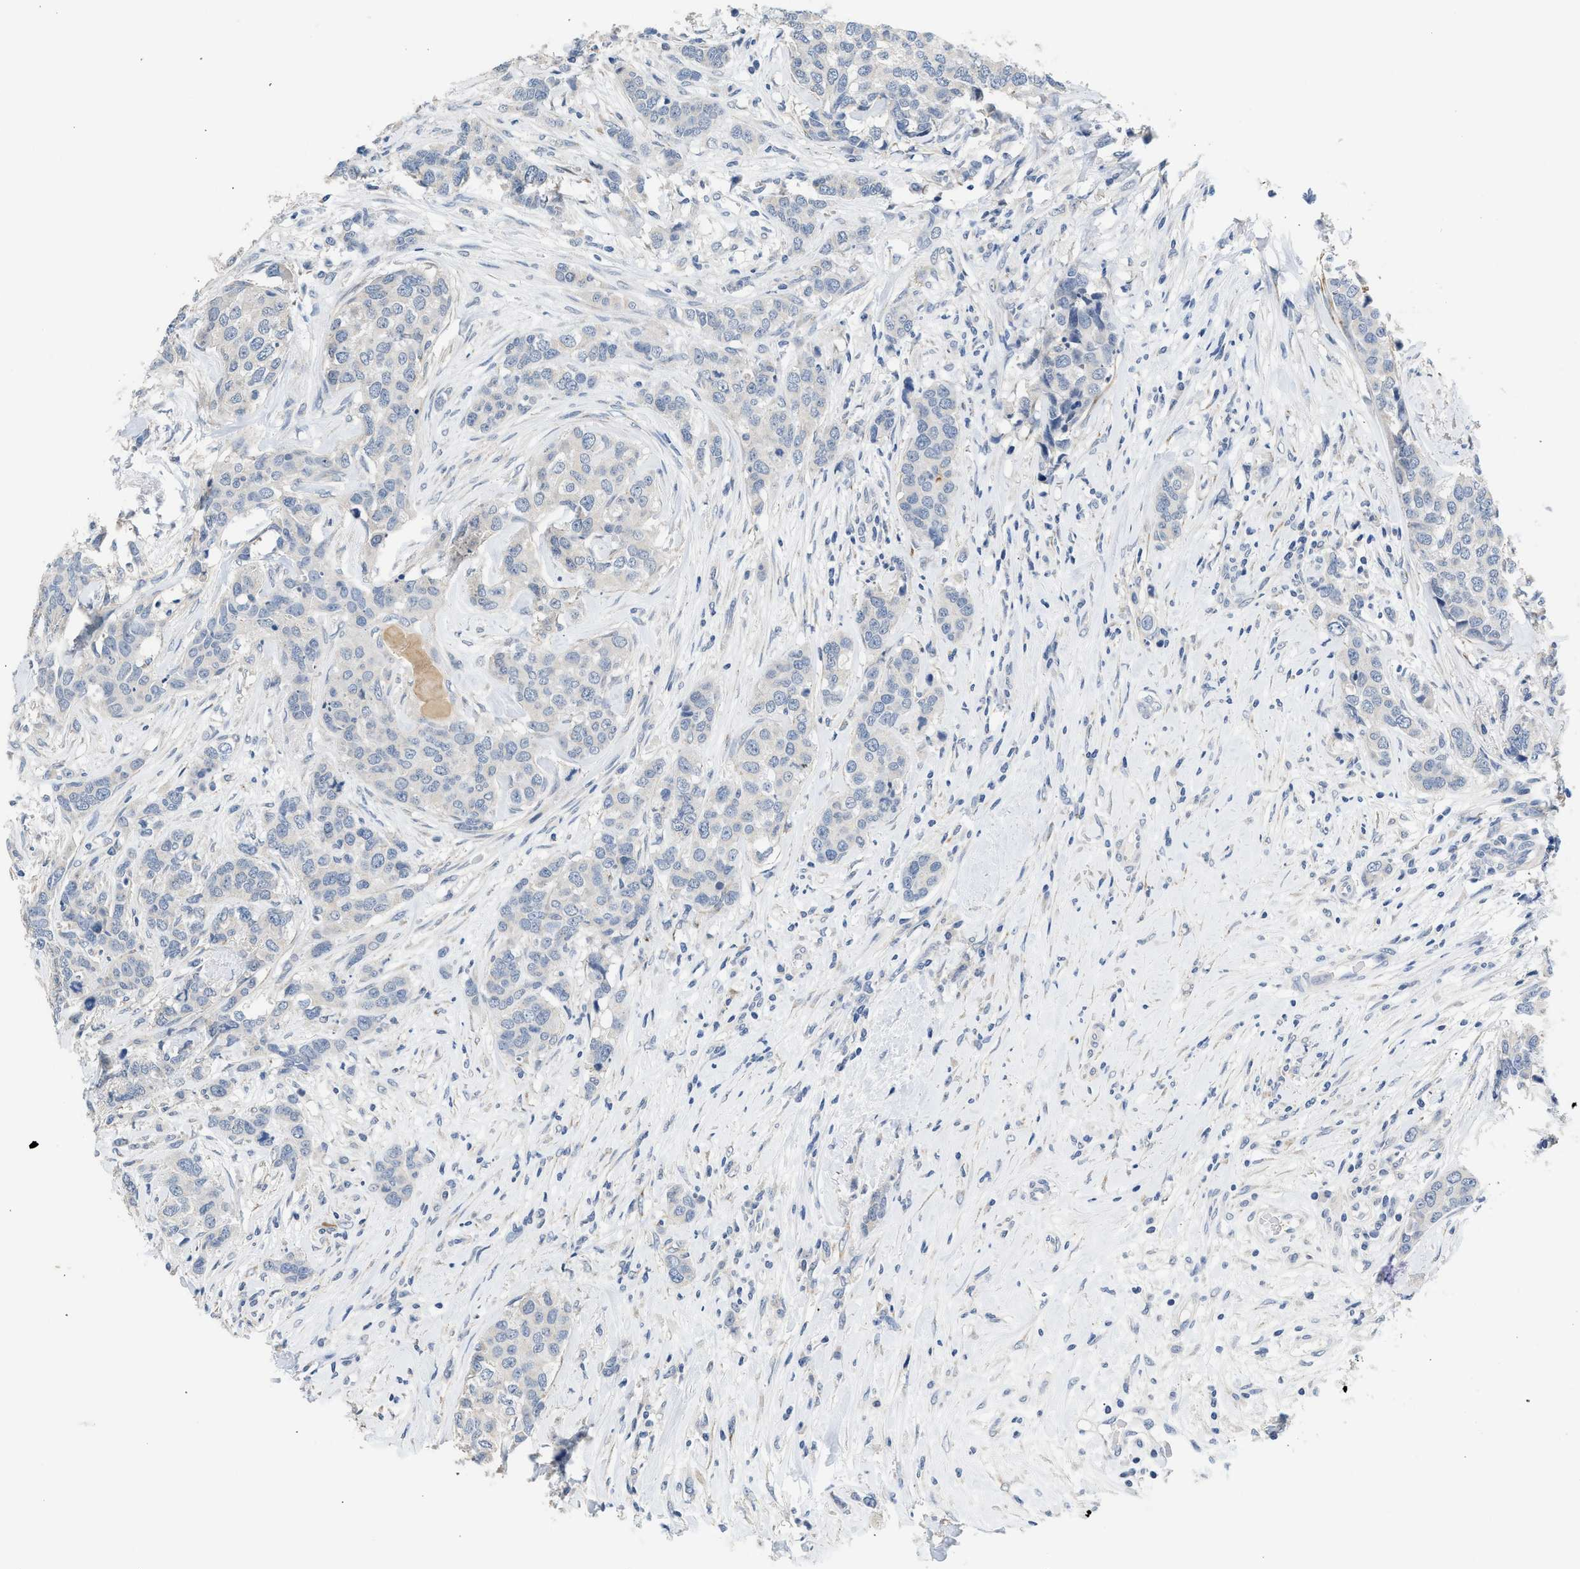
{"staining": {"intensity": "negative", "quantity": "none", "location": "none"}, "tissue": "breast cancer", "cell_type": "Tumor cells", "image_type": "cancer", "snomed": [{"axis": "morphology", "description": "Lobular carcinoma"}, {"axis": "topography", "description": "Breast"}], "caption": "Immunohistochemical staining of breast cancer (lobular carcinoma) demonstrates no significant positivity in tumor cells. (DAB (3,3'-diaminobenzidine) immunohistochemistry visualized using brightfield microscopy, high magnification).", "gene": "CSF3R", "patient": {"sex": "female", "age": 59}}